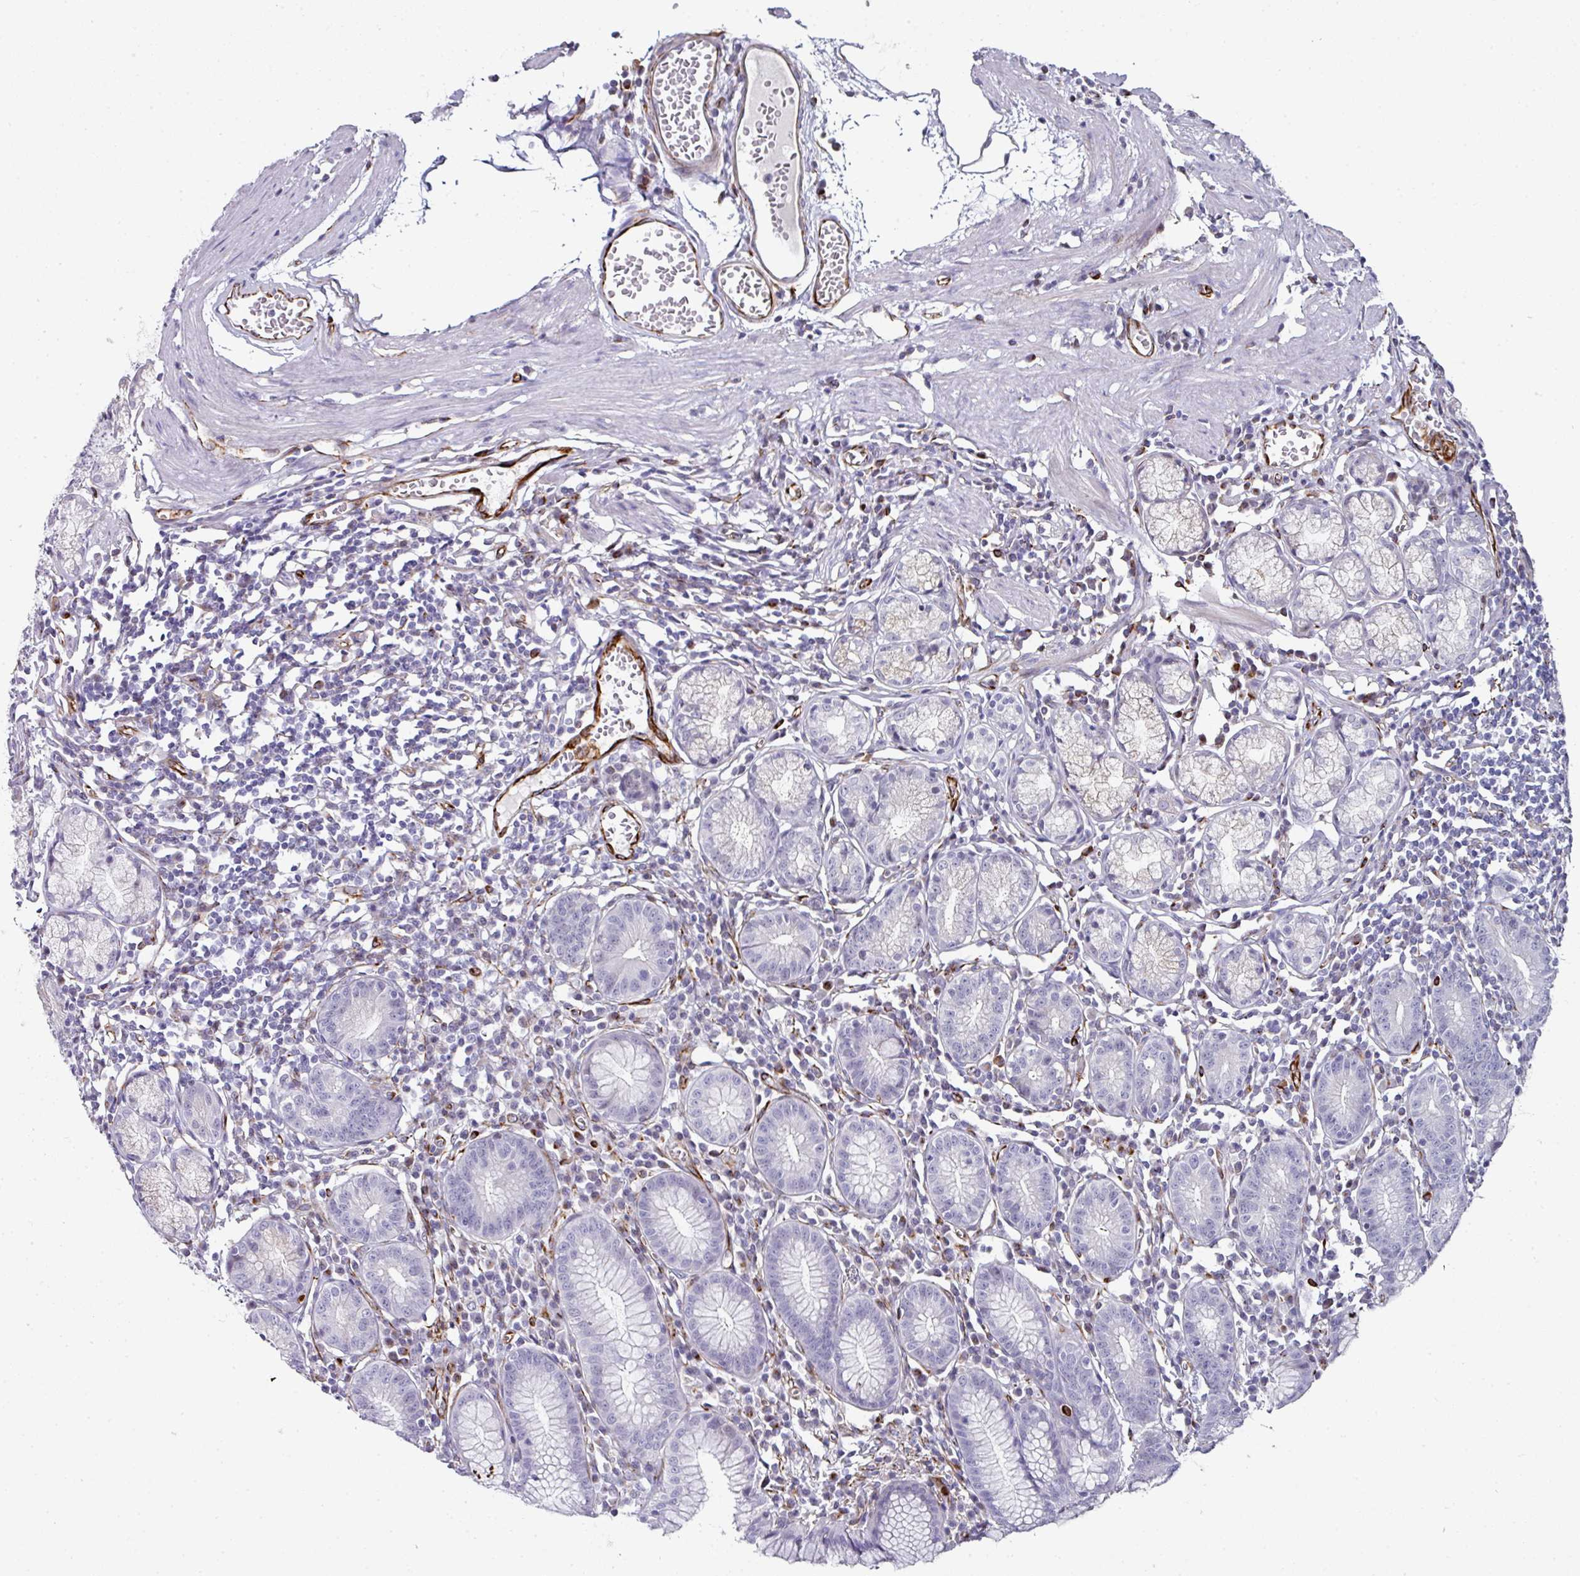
{"staining": {"intensity": "negative", "quantity": "none", "location": "none"}, "tissue": "stomach", "cell_type": "Glandular cells", "image_type": "normal", "snomed": [{"axis": "morphology", "description": "Normal tissue, NOS"}, {"axis": "topography", "description": "Stomach"}], "caption": "A high-resolution image shows immunohistochemistry staining of benign stomach, which exhibits no significant expression in glandular cells.", "gene": "TMPRSS9", "patient": {"sex": "male", "age": 55}}